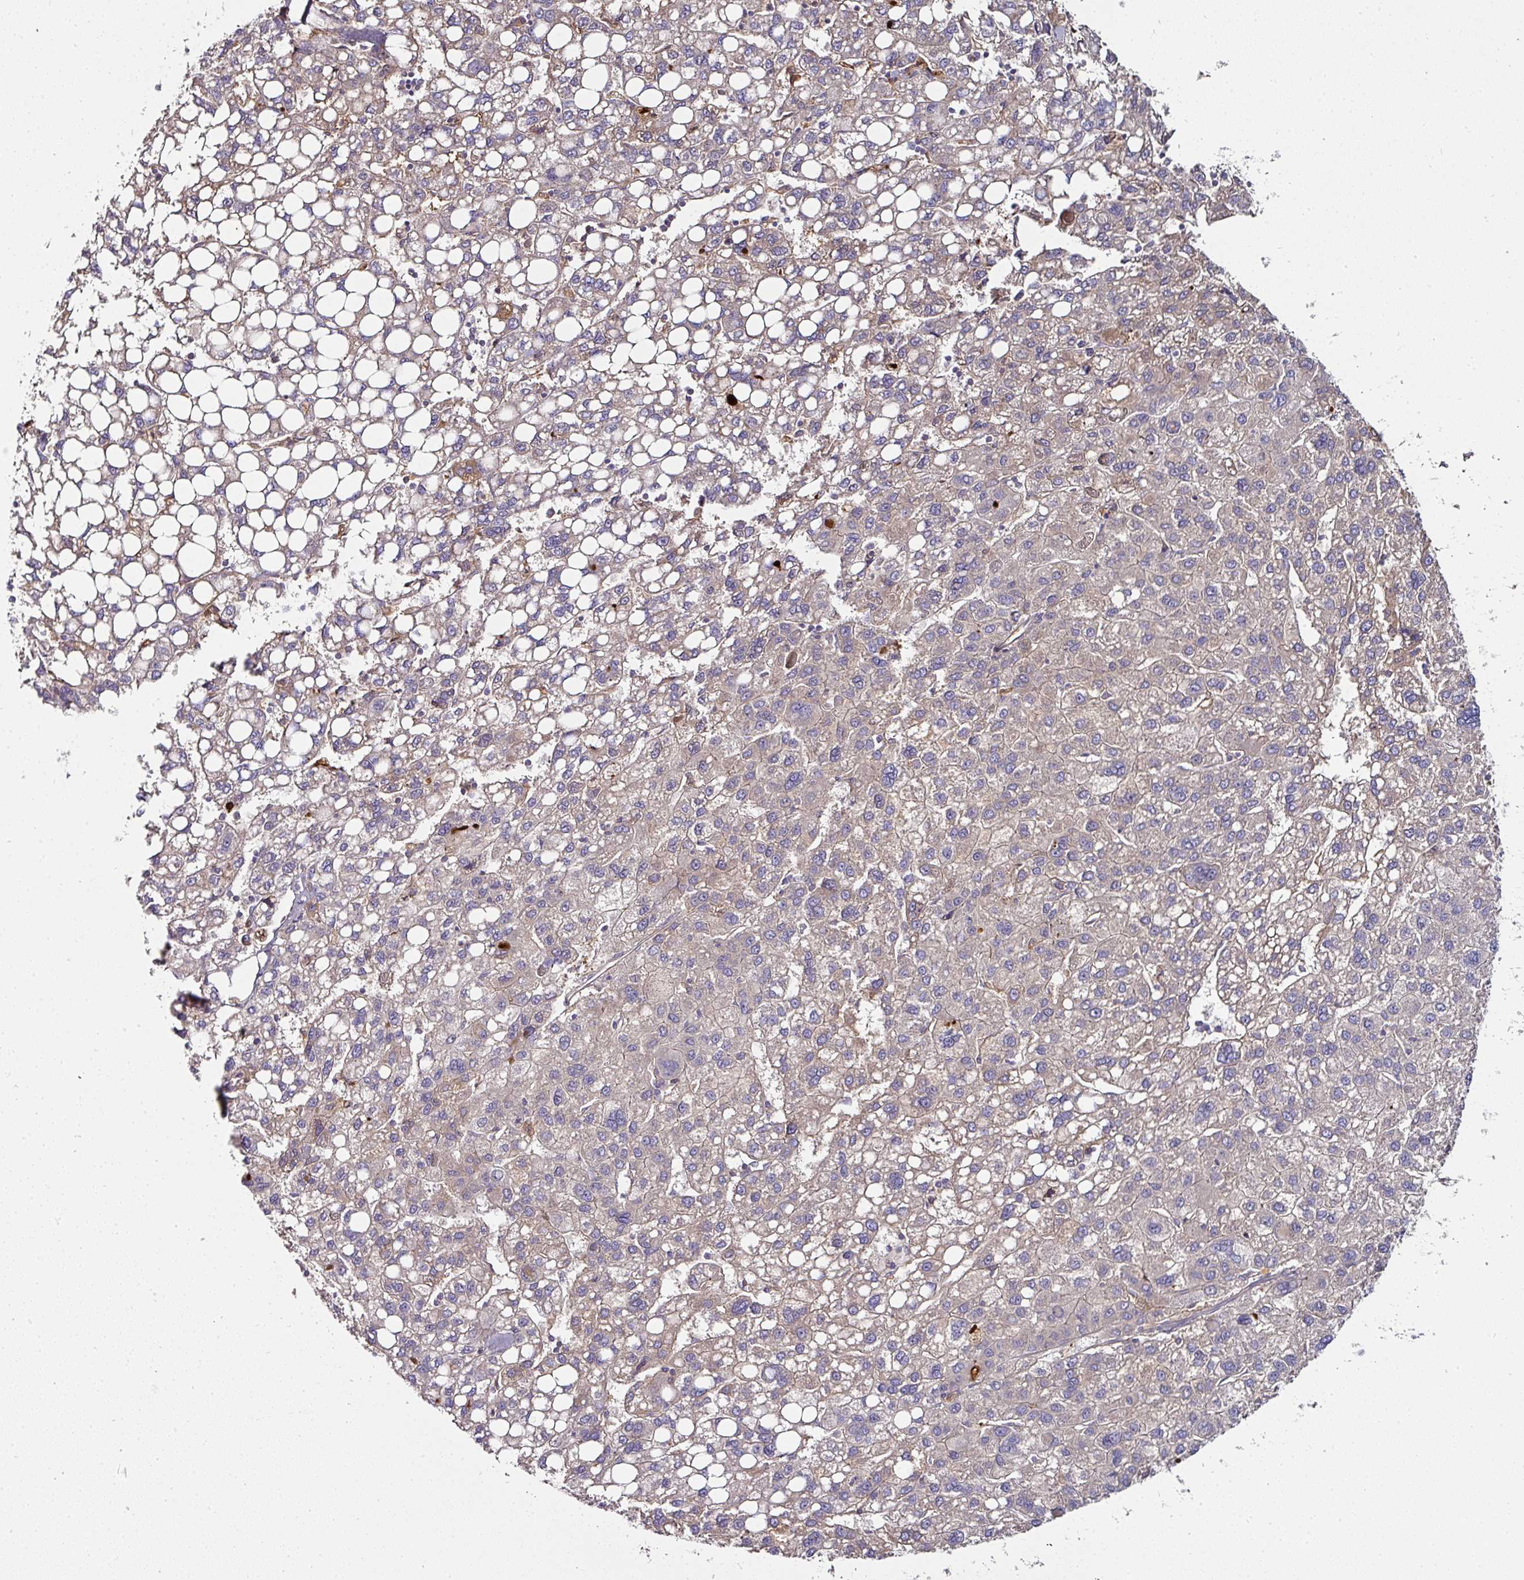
{"staining": {"intensity": "weak", "quantity": "<25%", "location": "cytoplasmic/membranous"}, "tissue": "liver cancer", "cell_type": "Tumor cells", "image_type": "cancer", "snomed": [{"axis": "morphology", "description": "Carcinoma, Hepatocellular, NOS"}, {"axis": "topography", "description": "Liver"}], "caption": "Immunohistochemical staining of liver hepatocellular carcinoma shows no significant positivity in tumor cells.", "gene": "CTDSP2", "patient": {"sex": "female", "age": 82}}